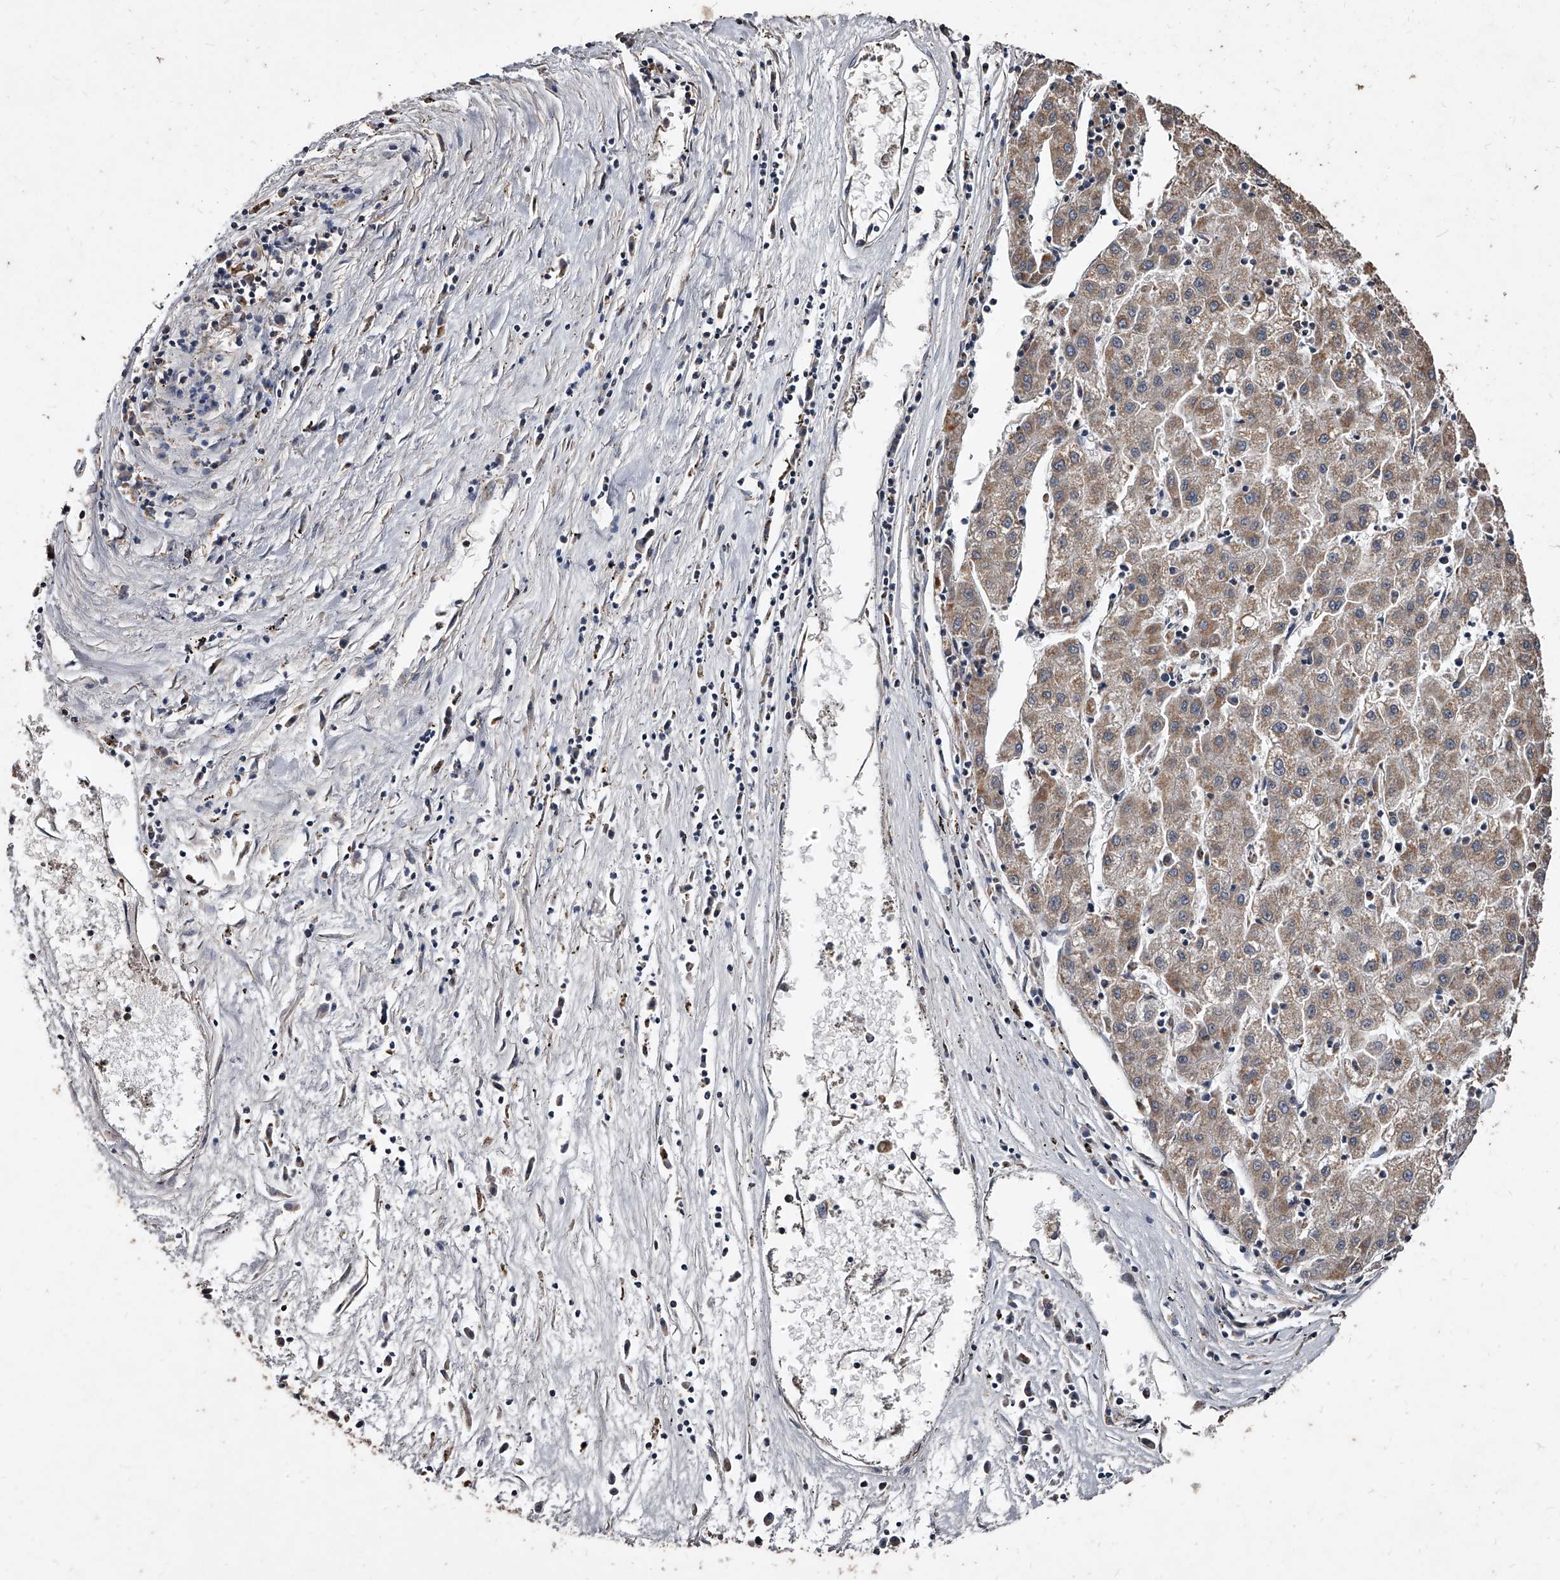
{"staining": {"intensity": "moderate", "quantity": ">75%", "location": "cytoplasmic/membranous"}, "tissue": "liver cancer", "cell_type": "Tumor cells", "image_type": "cancer", "snomed": [{"axis": "morphology", "description": "Carcinoma, Hepatocellular, NOS"}, {"axis": "topography", "description": "Liver"}], "caption": "Protein staining of liver hepatocellular carcinoma tissue shows moderate cytoplasmic/membranous positivity in approximately >75% of tumor cells. Nuclei are stained in blue.", "gene": "GPR183", "patient": {"sex": "male", "age": 72}}